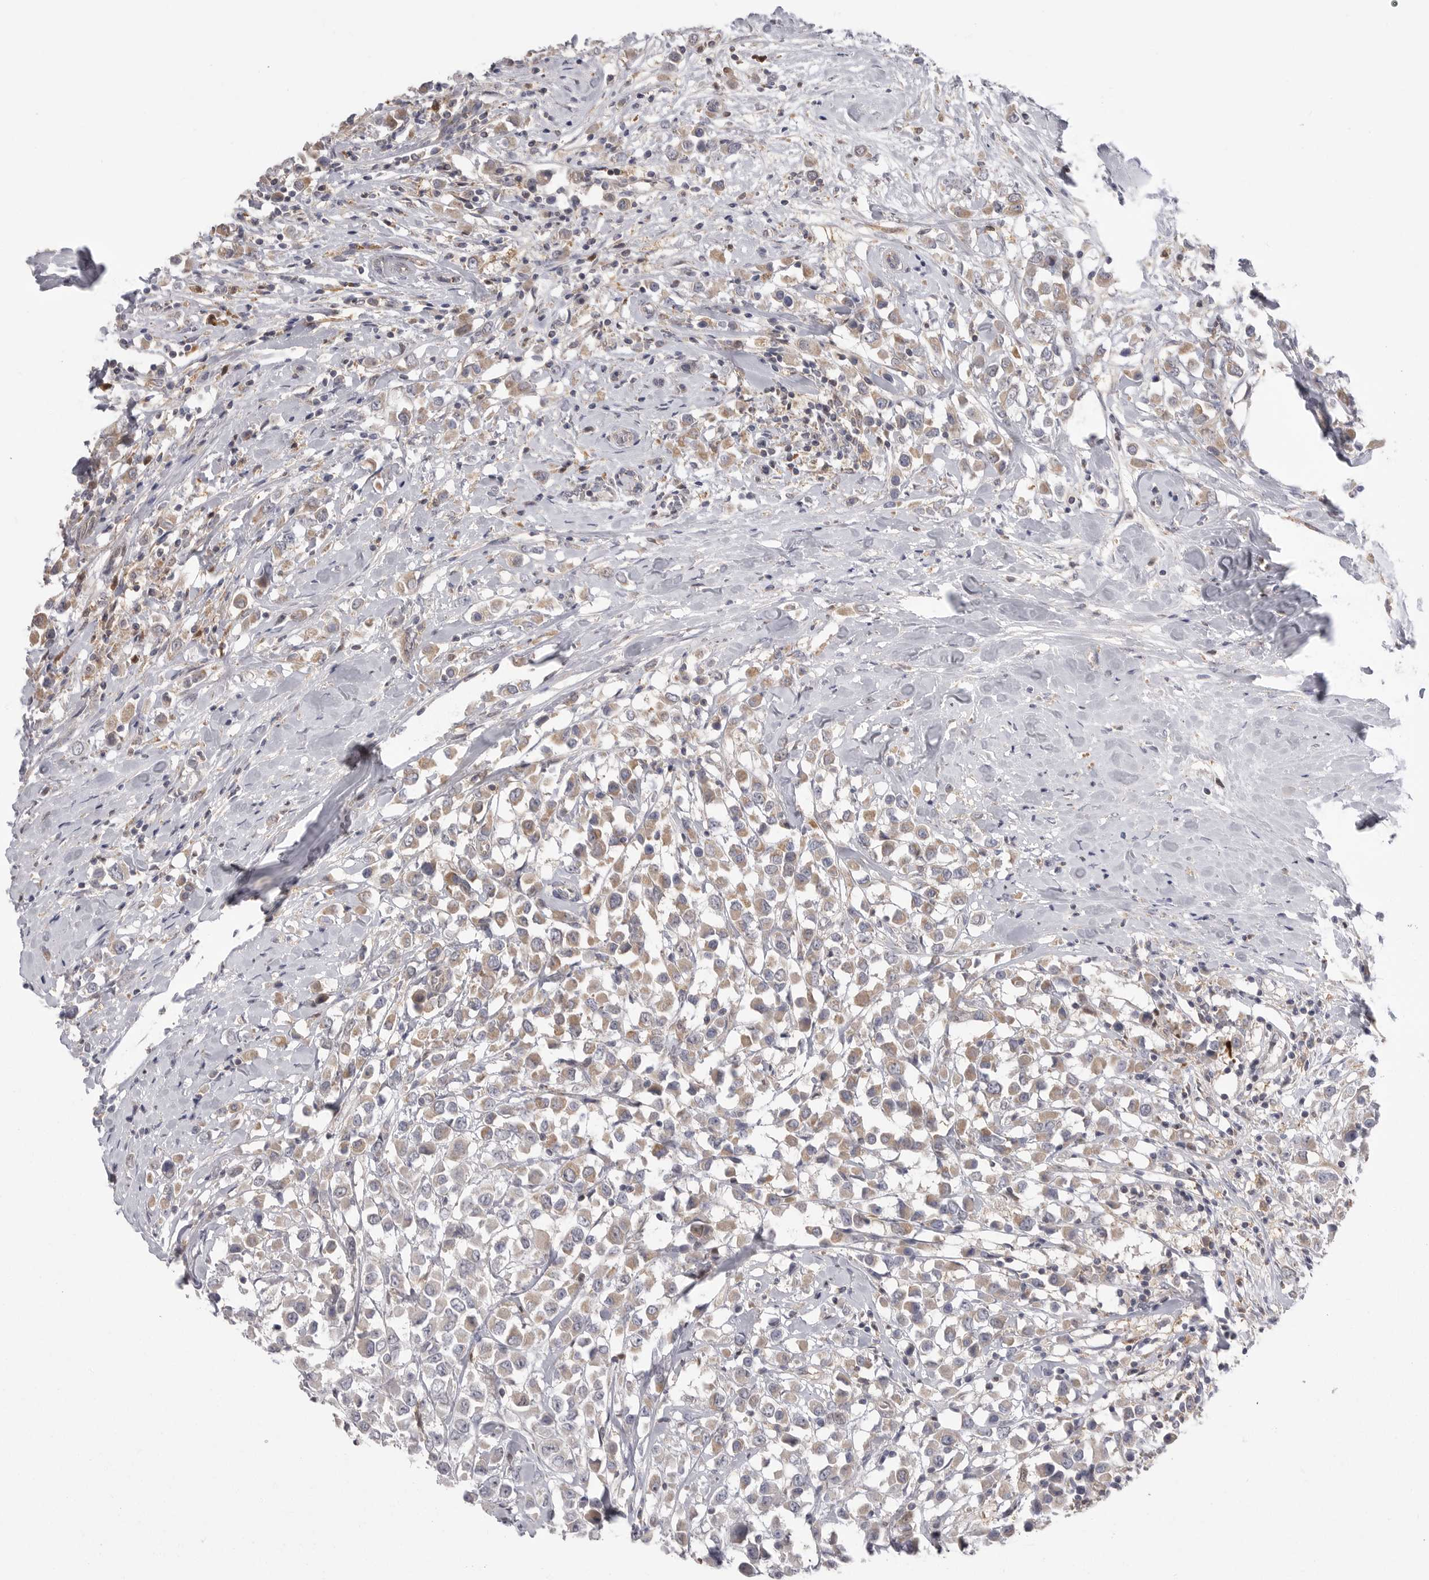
{"staining": {"intensity": "moderate", "quantity": "25%-75%", "location": "cytoplasmic/membranous"}, "tissue": "breast cancer", "cell_type": "Tumor cells", "image_type": "cancer", "snomed": [{"axis": "morphology", "description": "Duct carcinoma"}, {"axis": "topography", "description": "Breast"}], "caption": "Brown immunohistochemical staining in breast cancer reveals moderate cytoplasmic/membranous staining in approximately 25%-75% of tumor cells.", "gene": "KYAT3", "patient": {"sex": "female", "age": 61}}